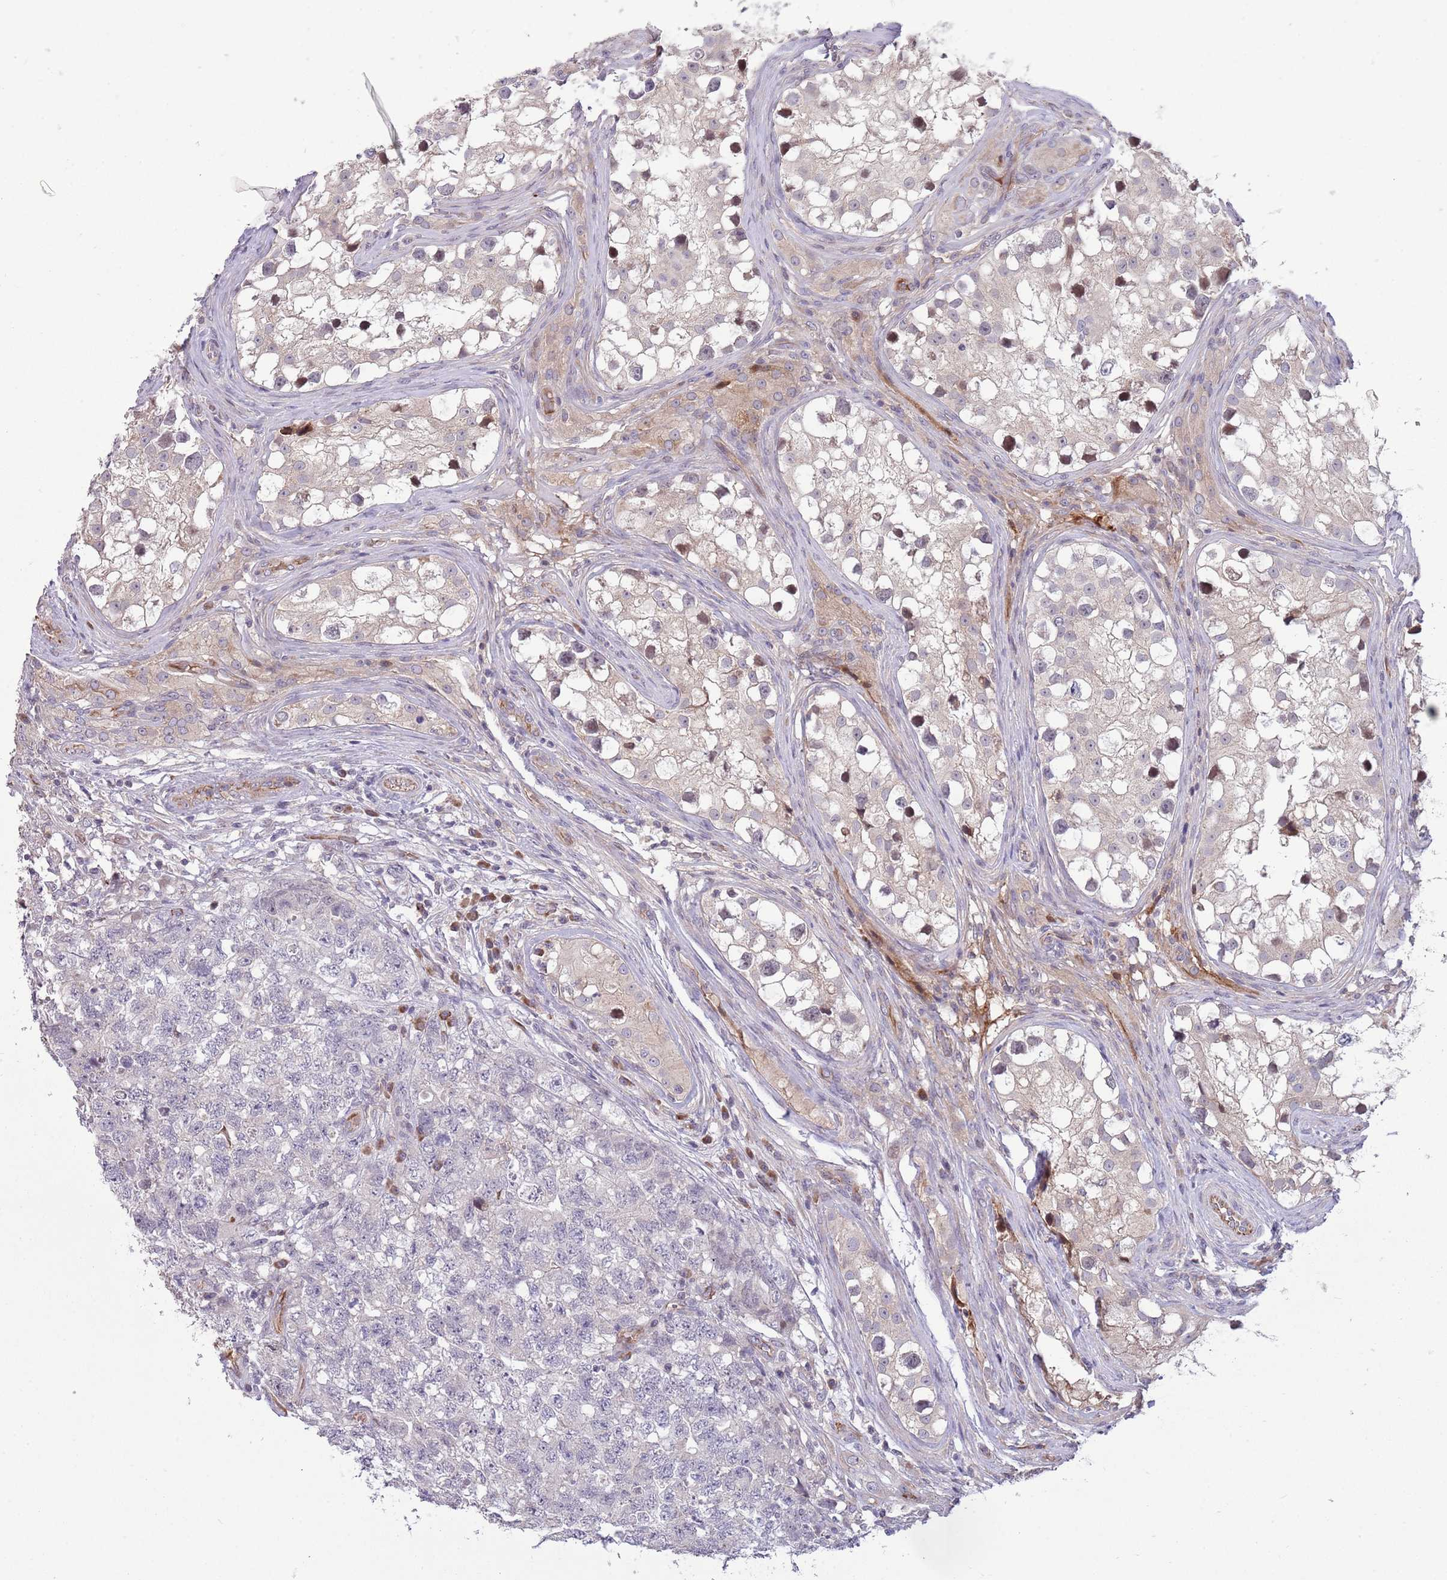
{"staining": {"intensity": "negative", "quantity": "none", "location": "none"}, "tissue": "testis cancer", "cell_type": "Tumor cells", "image_type": "cancer", "snomed": [{"axis": "morphology", "description": "Carcinoma, Embryonal, NOS"}, {"axis": "topography", "description": "Testis"}], "caption": "IHC histopathology image of testis embryonal carcinoma stained for a protein (brown), which displays no positivity in tumor cells.", "gene": "DPP10", "patient": {"sex": "male", "age": 31}}